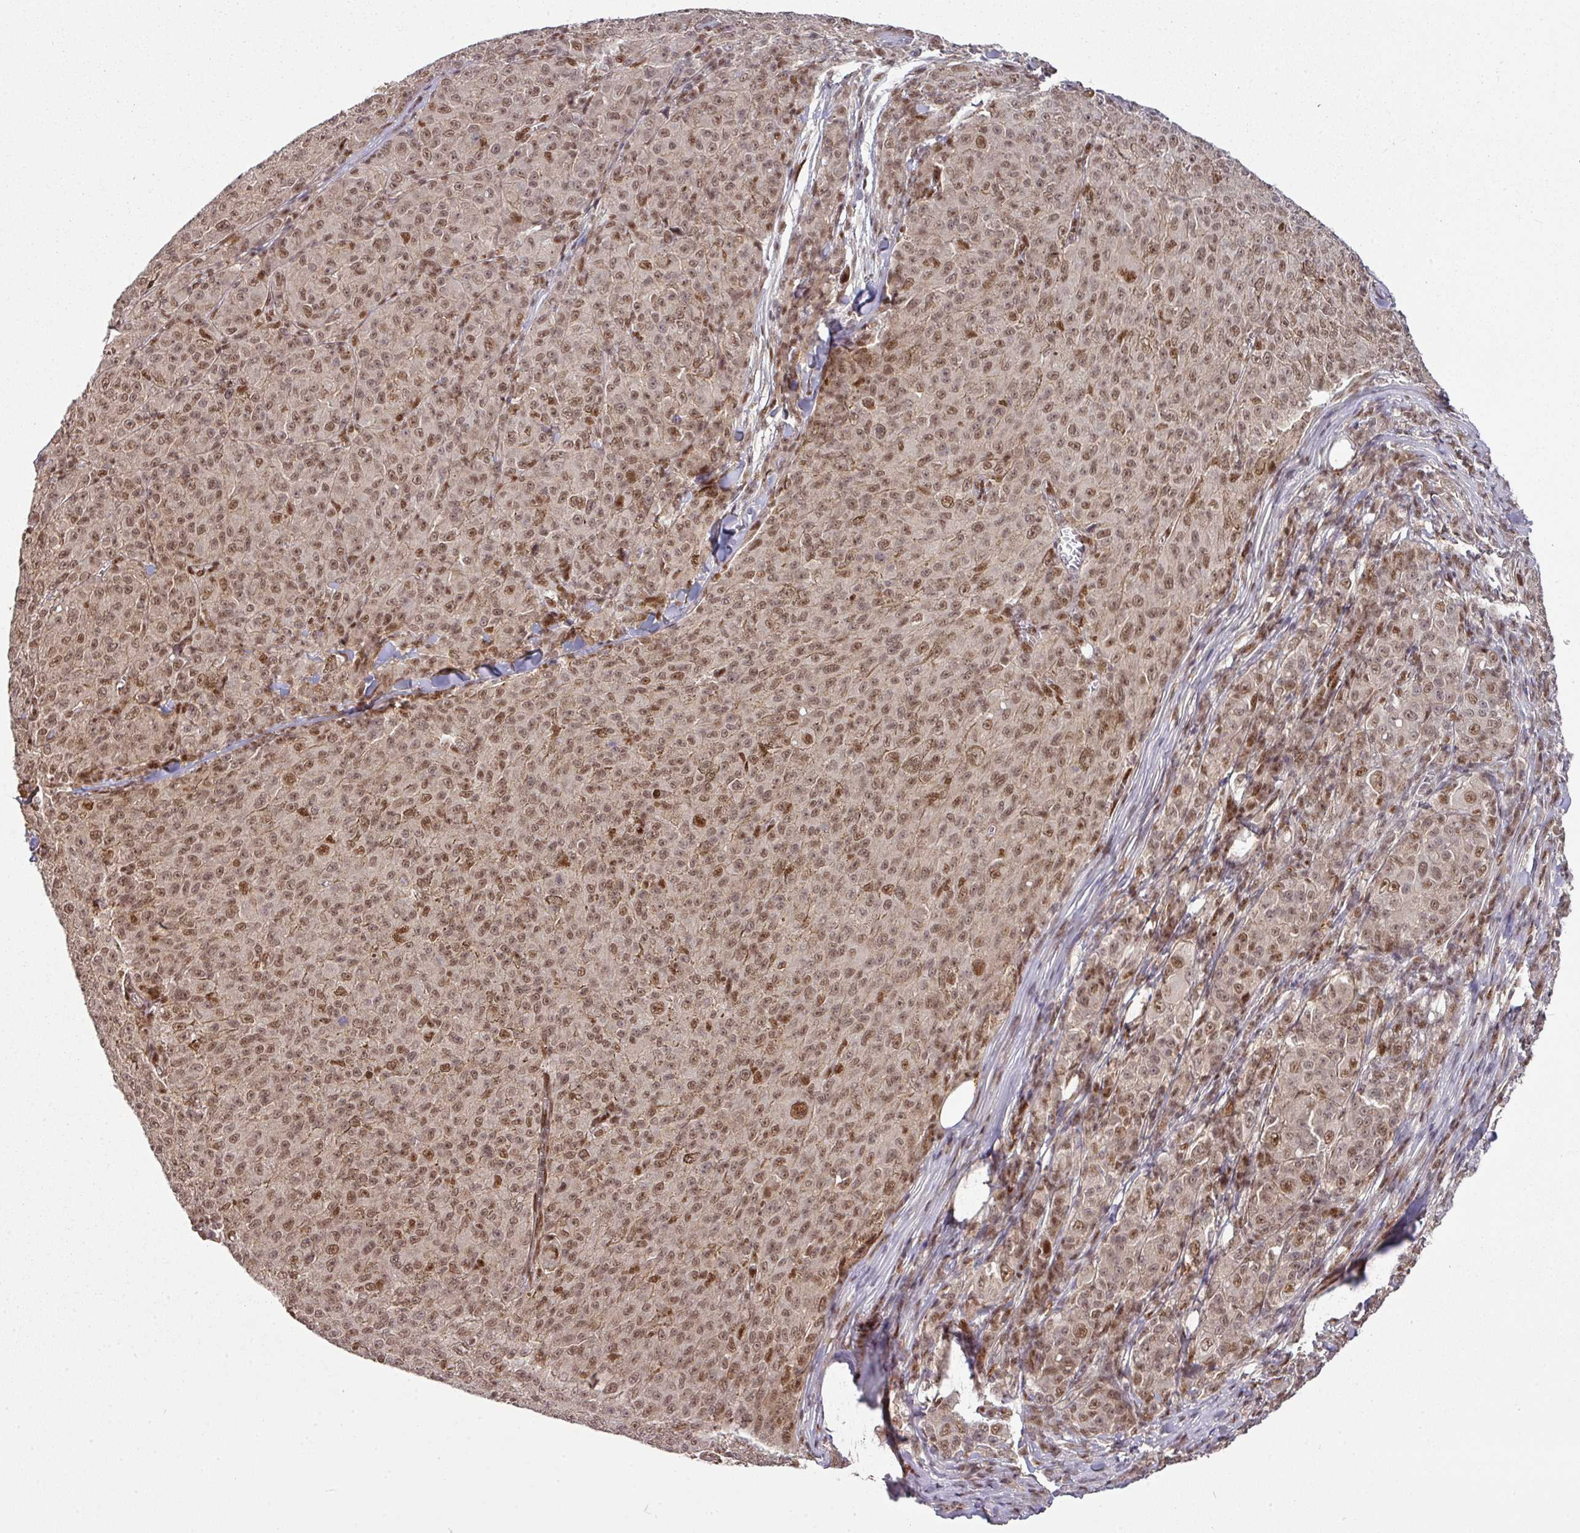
{"staining": {"intensity": "moderate", "quantity": "25%-75%", "location": "nuclear"}, "tissue": "melanoma", "cell_type": "Tumor cells", "image_type": "cancer", "snomed": [{"axis": "morphology", "description": "Malignant melanoma, NOS"}, {"axis": "topography", "description": "Skin"}], "caption": "Malignant melanoma stained with IHC shows moderate nuclear expression in approximately 25%-75% of tumor cells.", "gene": "CIC", "patient": {"sex": "female", "age": 52}}